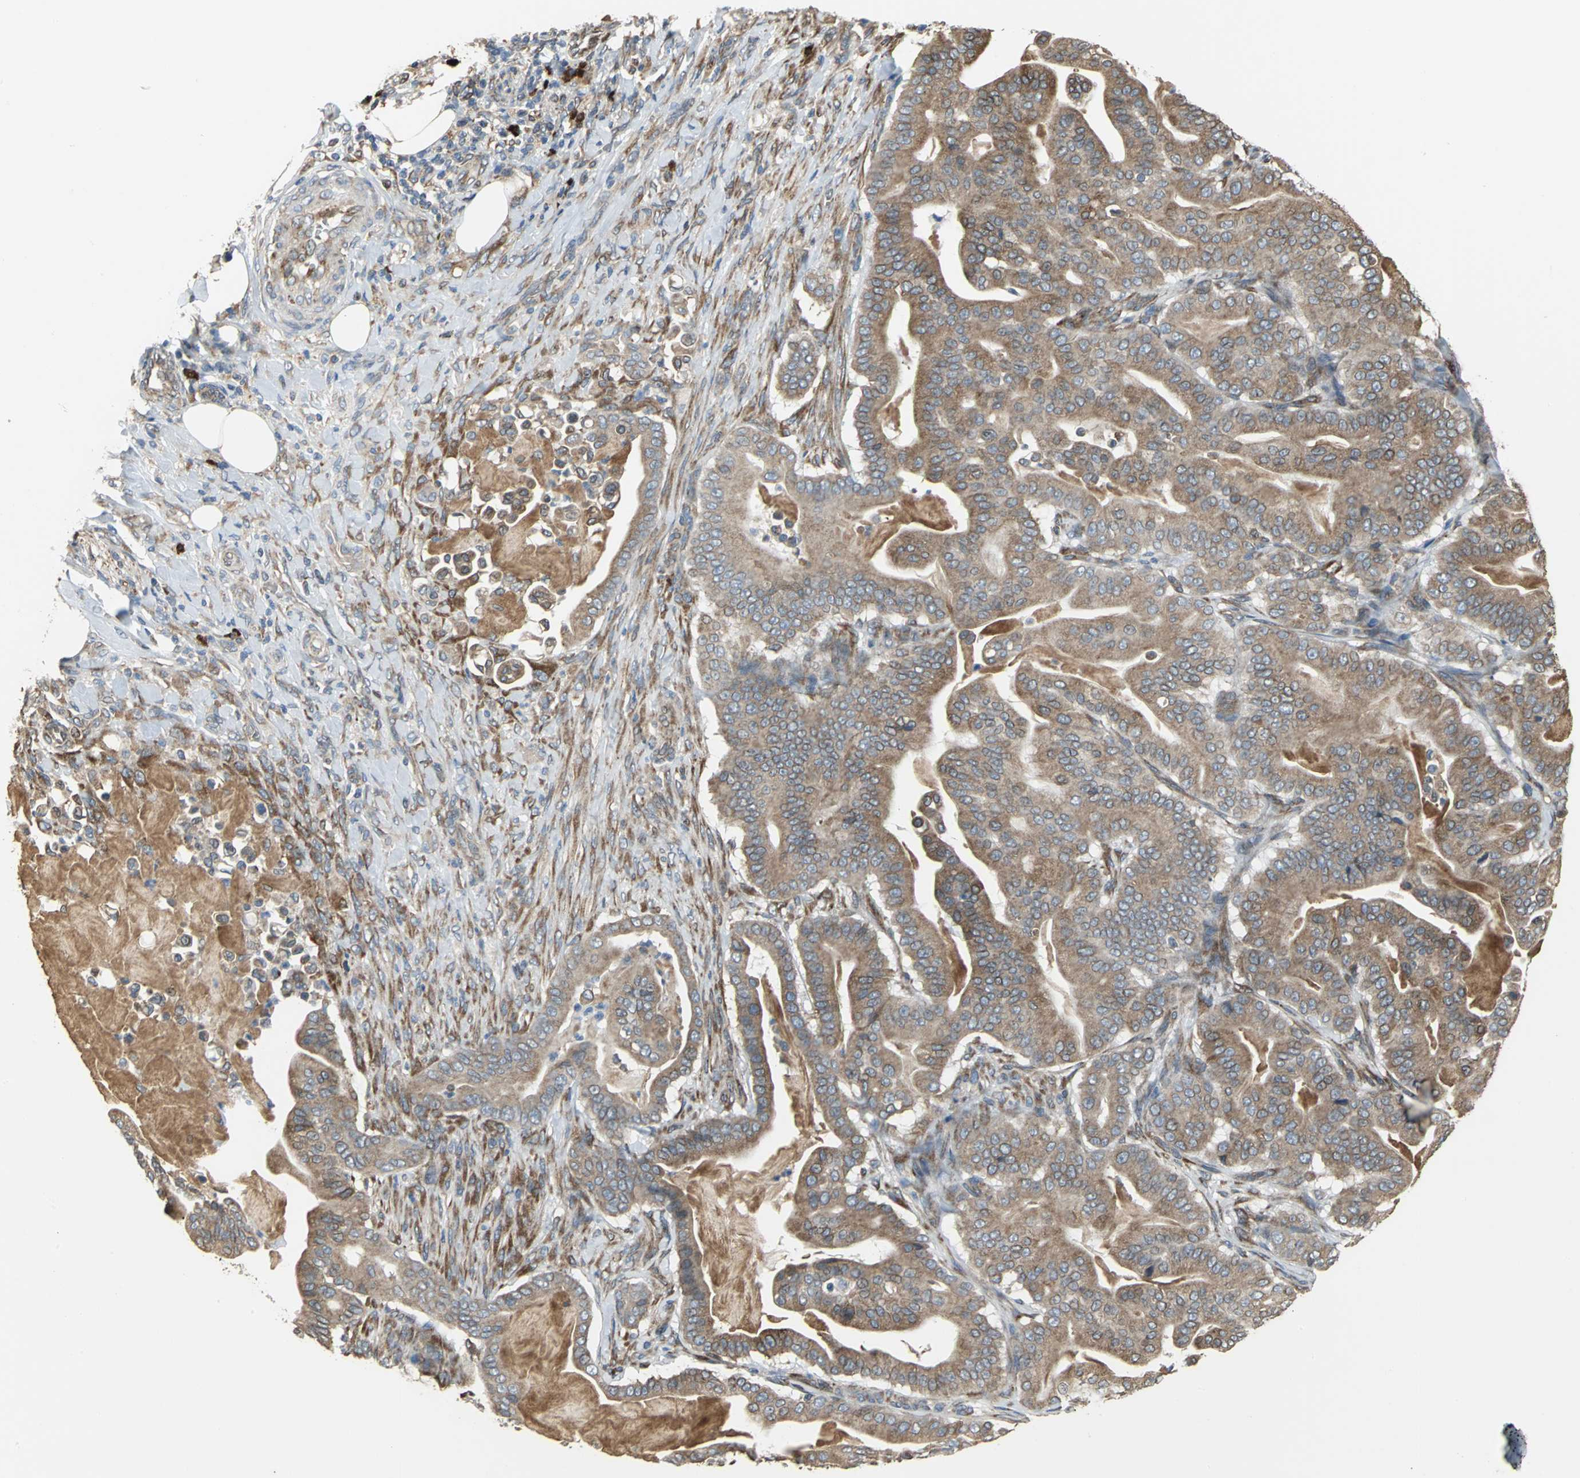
{"staining": {"intensity": "moderate", "quantity": ">75%", "location": "cytoplasmic/membranous"}, "tissue": "pancreatic cancer", "cell_type": "Tumor cells", "image_type": "cancer", "snomed": [{"axis": "morphology", "description": "Adenocarcinoma, NOS"}, {"axis": "topography", "description": "Pancreas"}], "caption": "Protein analysis of pancreatic cancer (adenocarcinoma) tissue demonstrates moderate cytoplasmic/membranous staining in about >75% of tumor cells.", "gene": "SYVN1", "patient": {"sex": "male", "age": 63}}